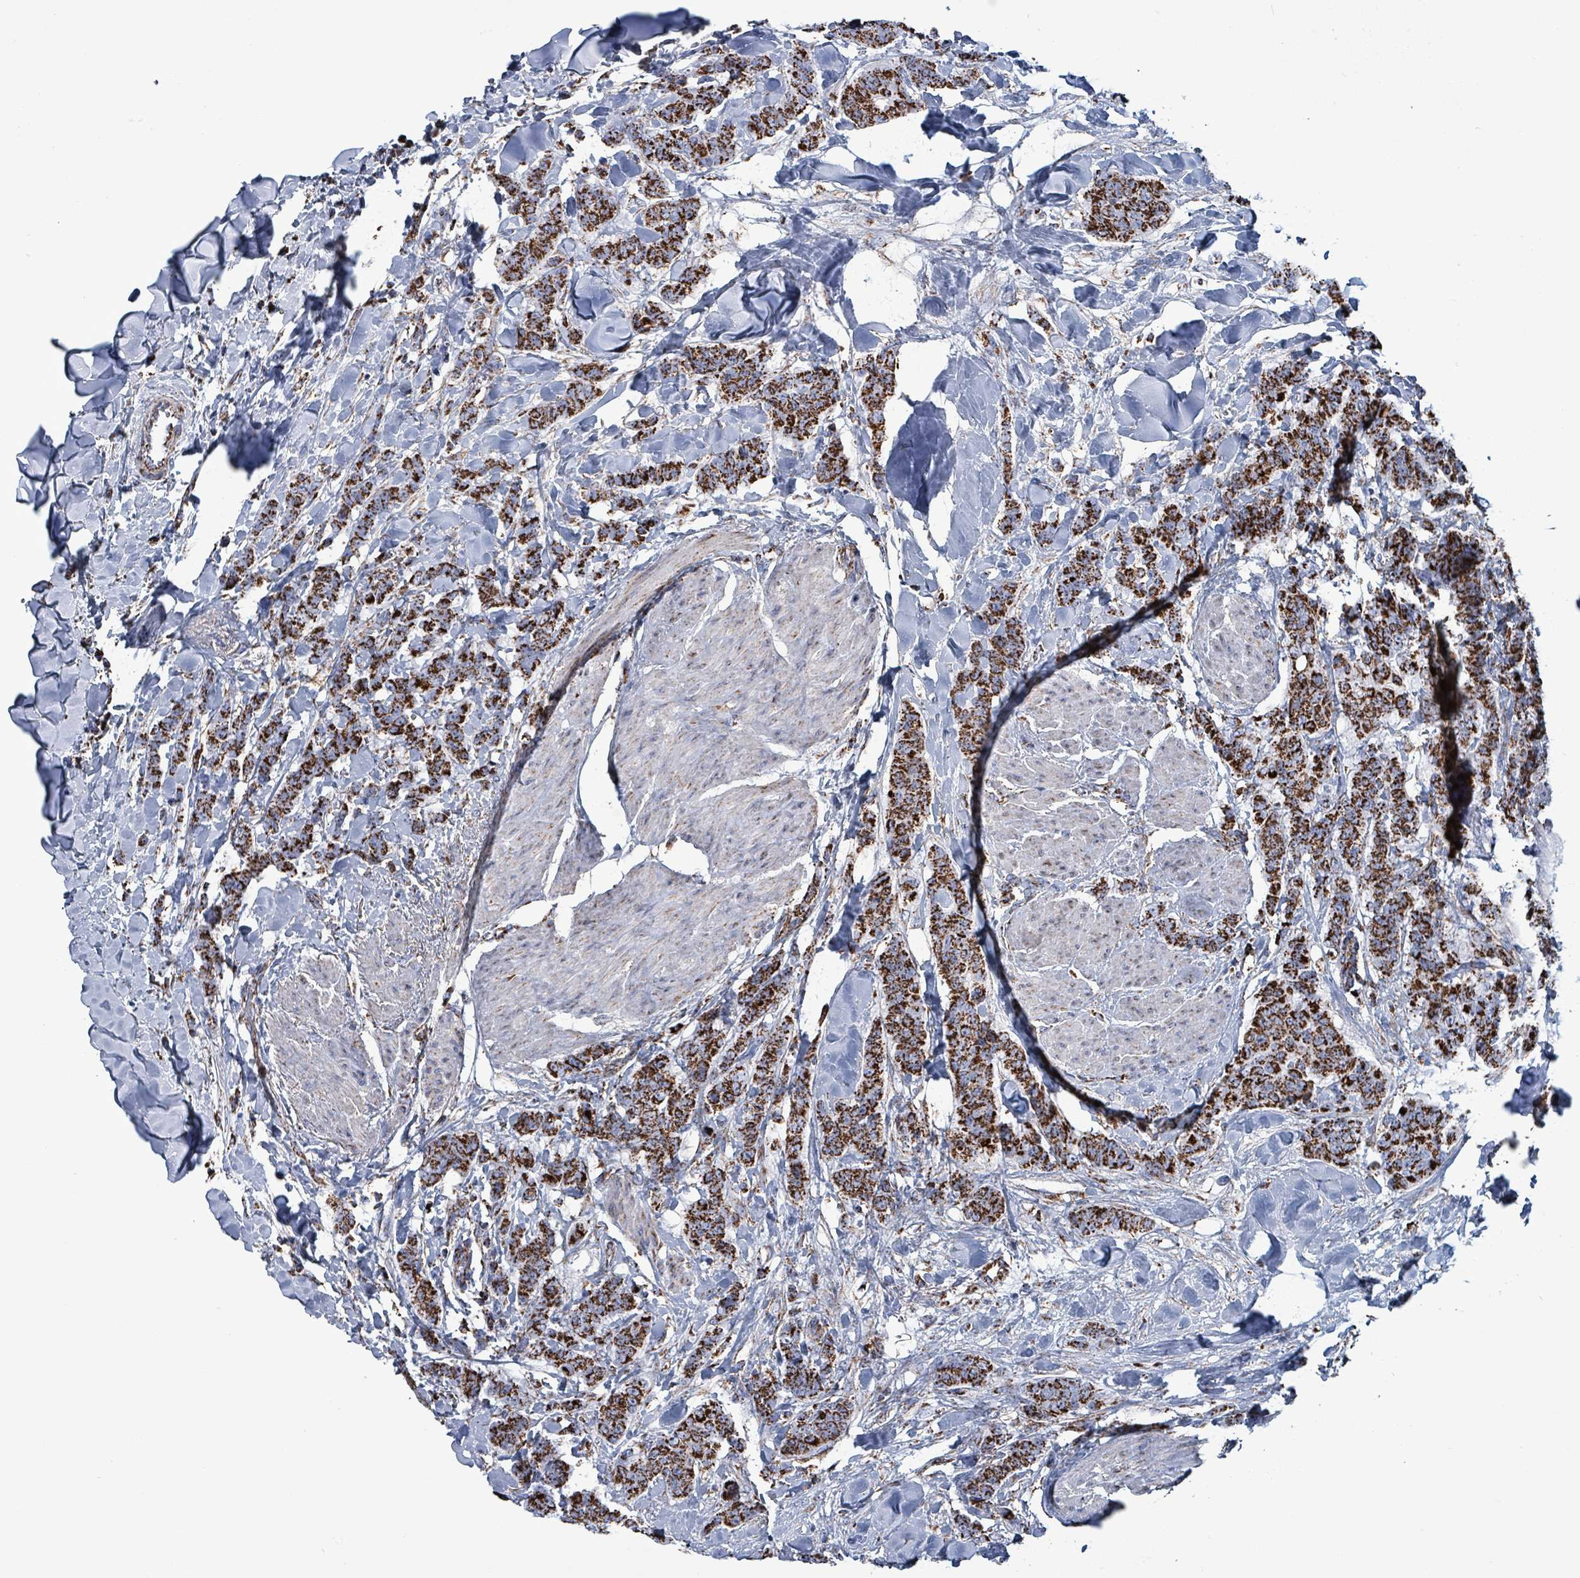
{"staining": {"intensity": "strong", "quantity": ">75%", "location": "cytoplasmic/membranous"}, "tissue": "breast cancer", "cell_type": "Tumor cells", "image_type": "cancer", "snomed": [{"axis": "morphology", "description": "Duct carcinoma"}, {"axis": "topography", "description": "Breast"}], "caption": "Protein staining demonstrates strong cytoplasmic/membranous staining in about >75% of tumor cells in breast cancer.", "gene": "IDH3B", "patient": {"sex": "female", "age": 40}}